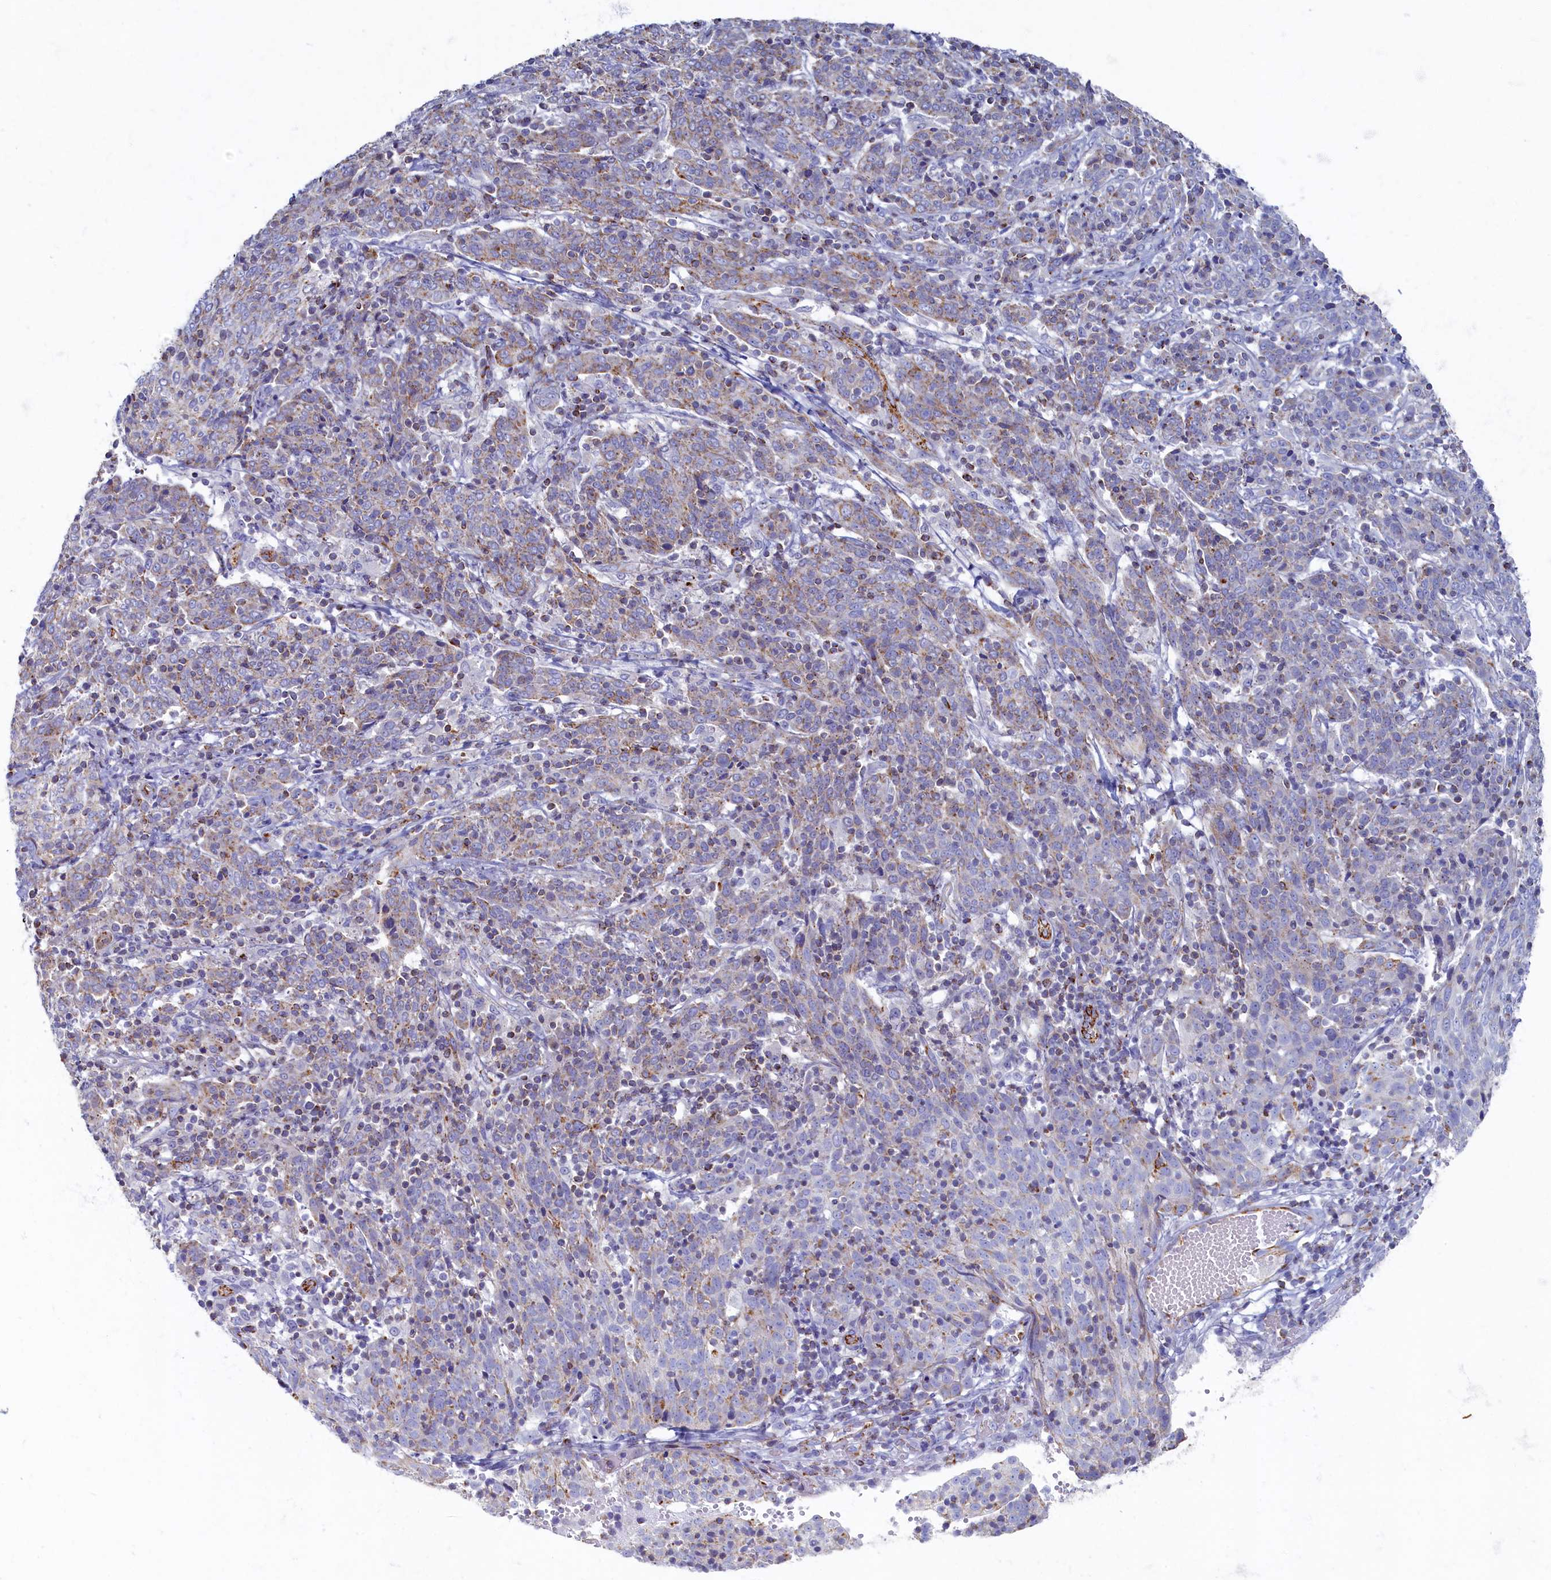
{"staining": {"intensity": "weak", "quantity": "<25%", "location": "cytoplasmic/membranous"}, "tissue": "cervical cancer", "cell_type": "Tumor cells", "image_type": "cancer", "snomed": [{"axis": "morphology", "description": "Squamous cell carcinoma, NOS"}, {"axis": "topography", "description": "Cervix"}], "caption": "The histopathology image reveals no significant positivity in tumor cells of cervical cancer.", "gene": "OCIAD2", "patient": {"sex": "female", "age": 67}}